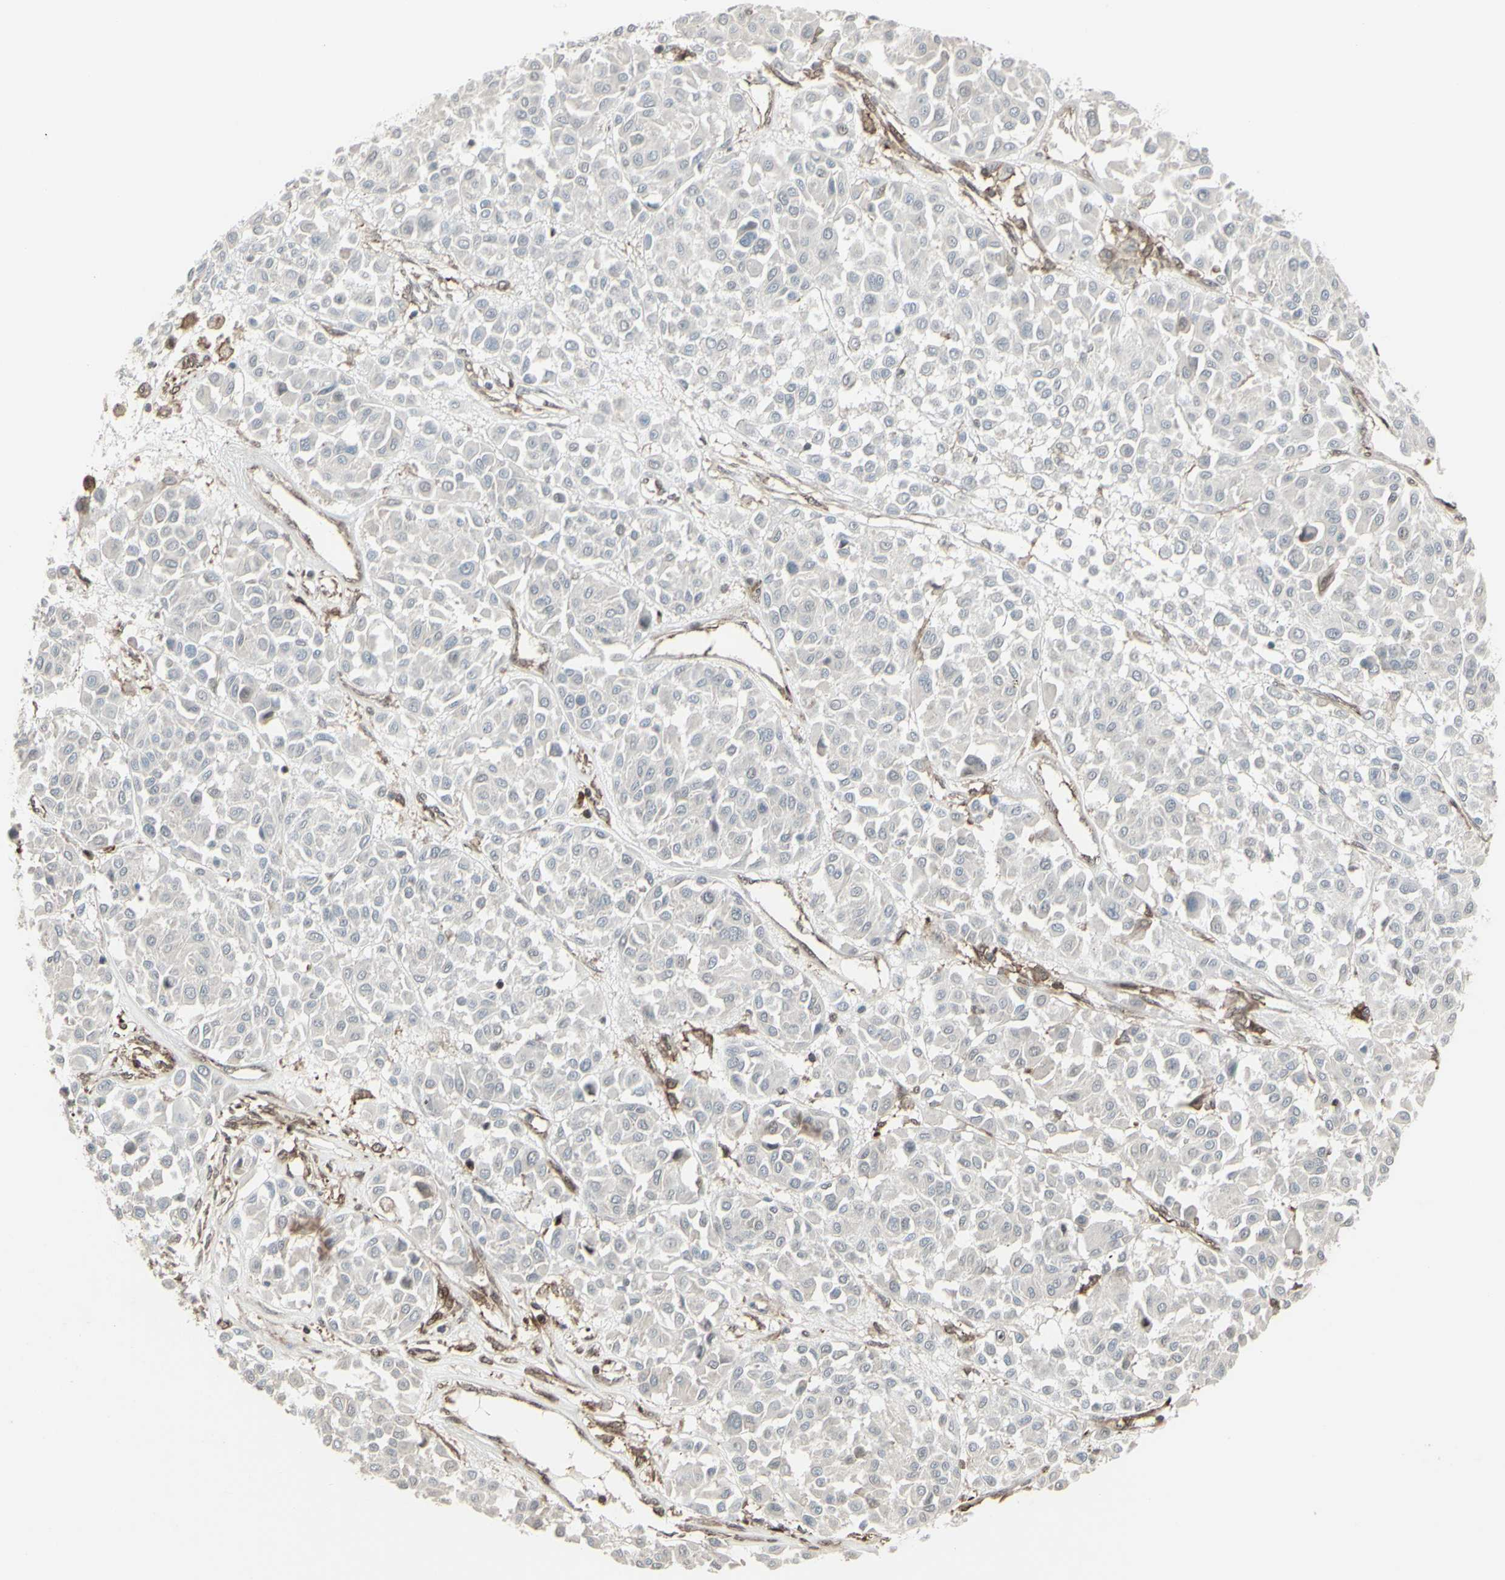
{"staining": {"intensity": "negative", "quantity": "none", "location": "none"}, "tissue": "melanoma", "cell_type": "Tumor cells", "image_type": "cancer", "snomed": [{"axis": "morphology", "description": "Malignant melanoma, Metastatic site"}, {"axis": "topography", "description": "Soft tissue"}], "caption": "DAB immunohistochemical staining of human melanoma exhibits no significant positivity in tumor cells. (Stains: DAB immunohistochemistry with hematoxylin counter stain, Microscopy: brightfield microscopy at high magnification).", "gene": "CD33", "patient": {"sex": "male", "age": 41}}